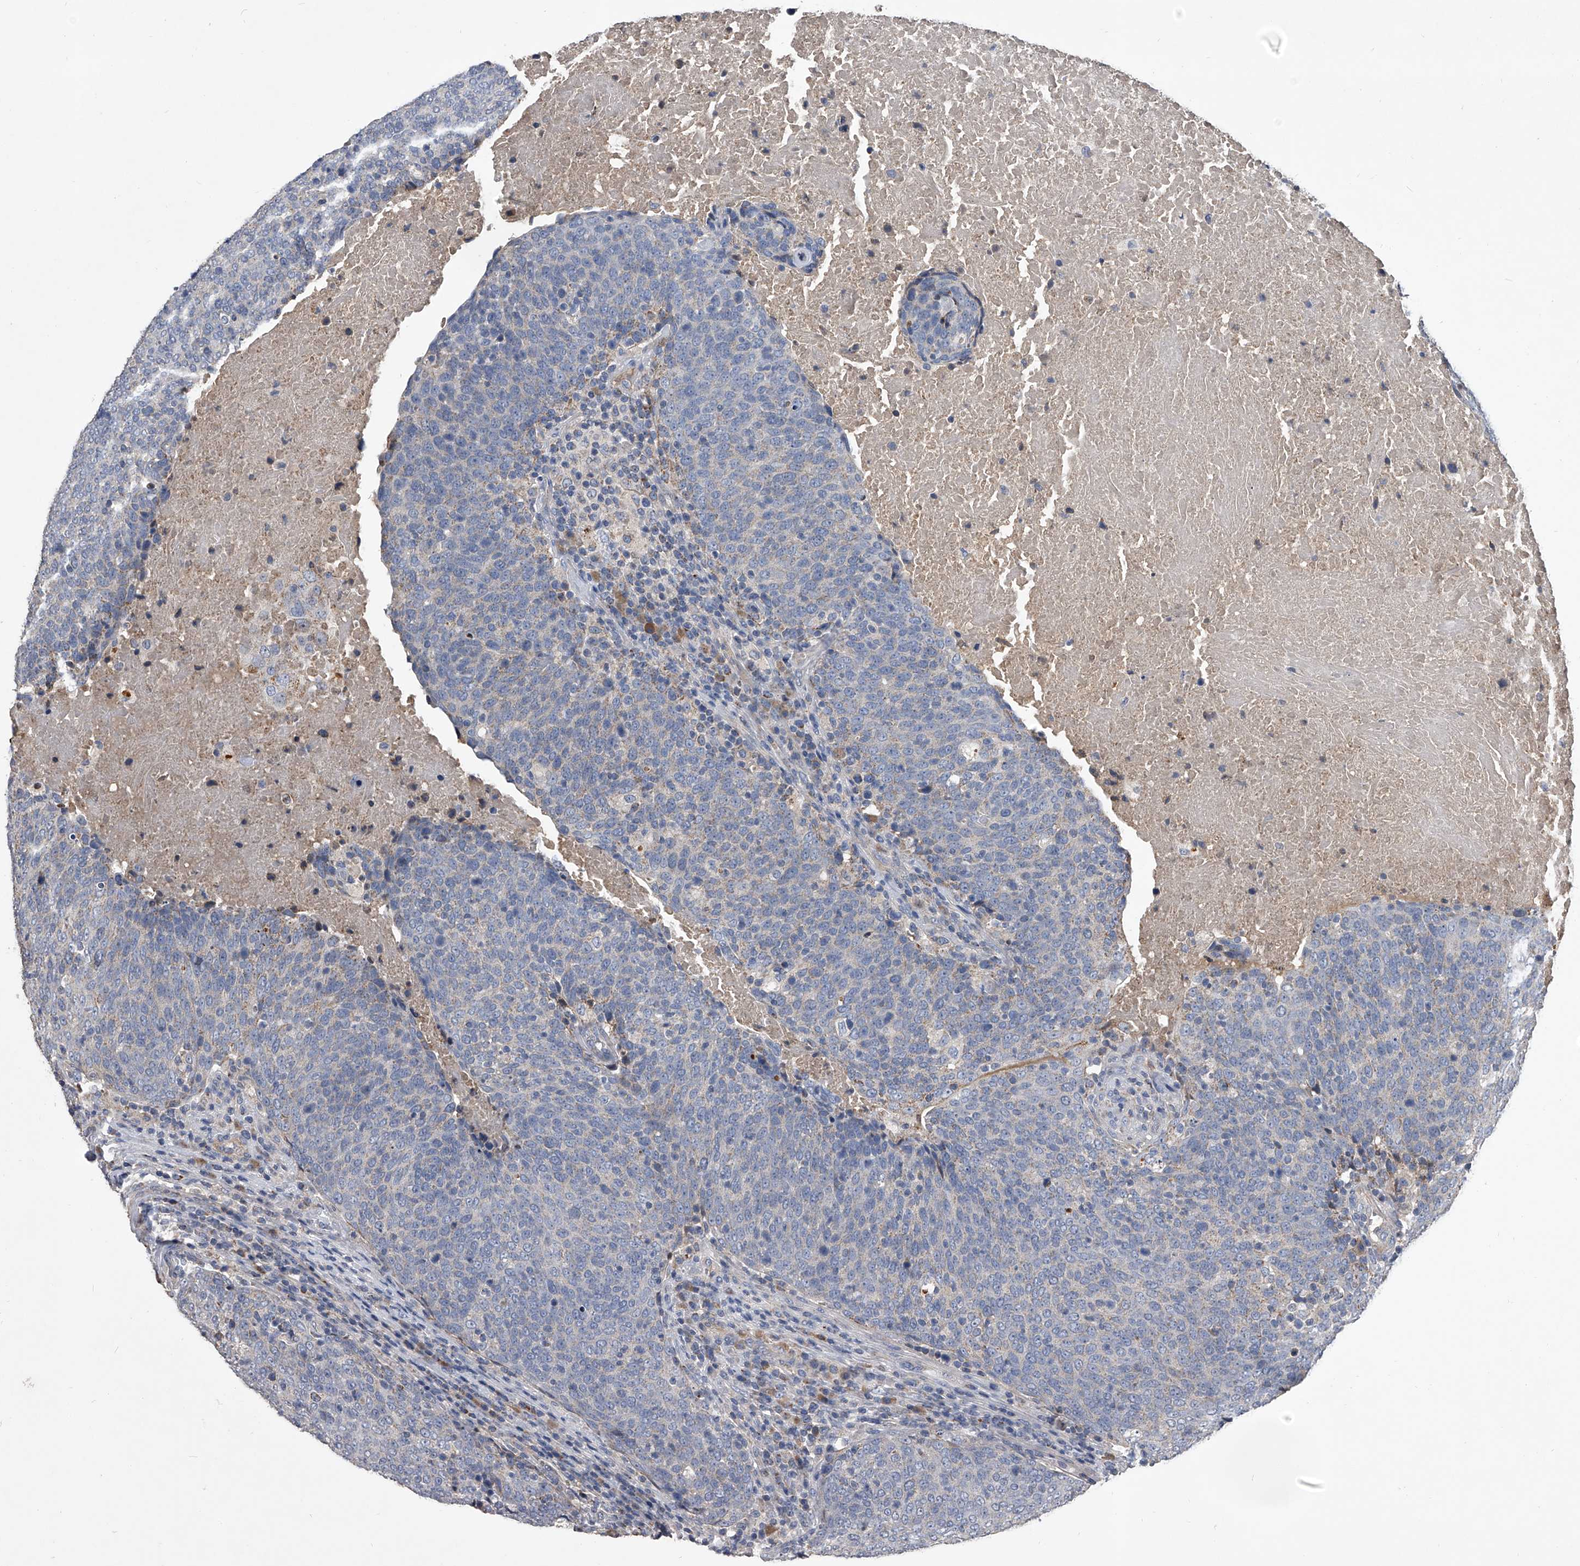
{"staining": {"intensity": "negative", "quantity": "none", "location": "none"}, "tissue": "head and neck cancer", "cell_type": "Tumor cells", "image_type": "cancer", "snomed": [{"axis": "morphology", "description": "Squamous cell carcinoma, NOS"}, {"axis": "morphology", "description": "Squamous cell carcinoma, metastatic, NOS"}, {"axis": "topography", "description": "Lymph node"}, {"axis": "topography", "description": "Head-Neck"}], "caption": "High magnification brightfield microscopy of squamous cell carcinoma (head and neck) stained with DAB (3,3'-diaminobenzidine) (brown) and counterstained with hematoxylin (blue): tumor cells show no significant positivity.", "gene": "NRP1", "patient": {"sex": "male", "age": 62}}